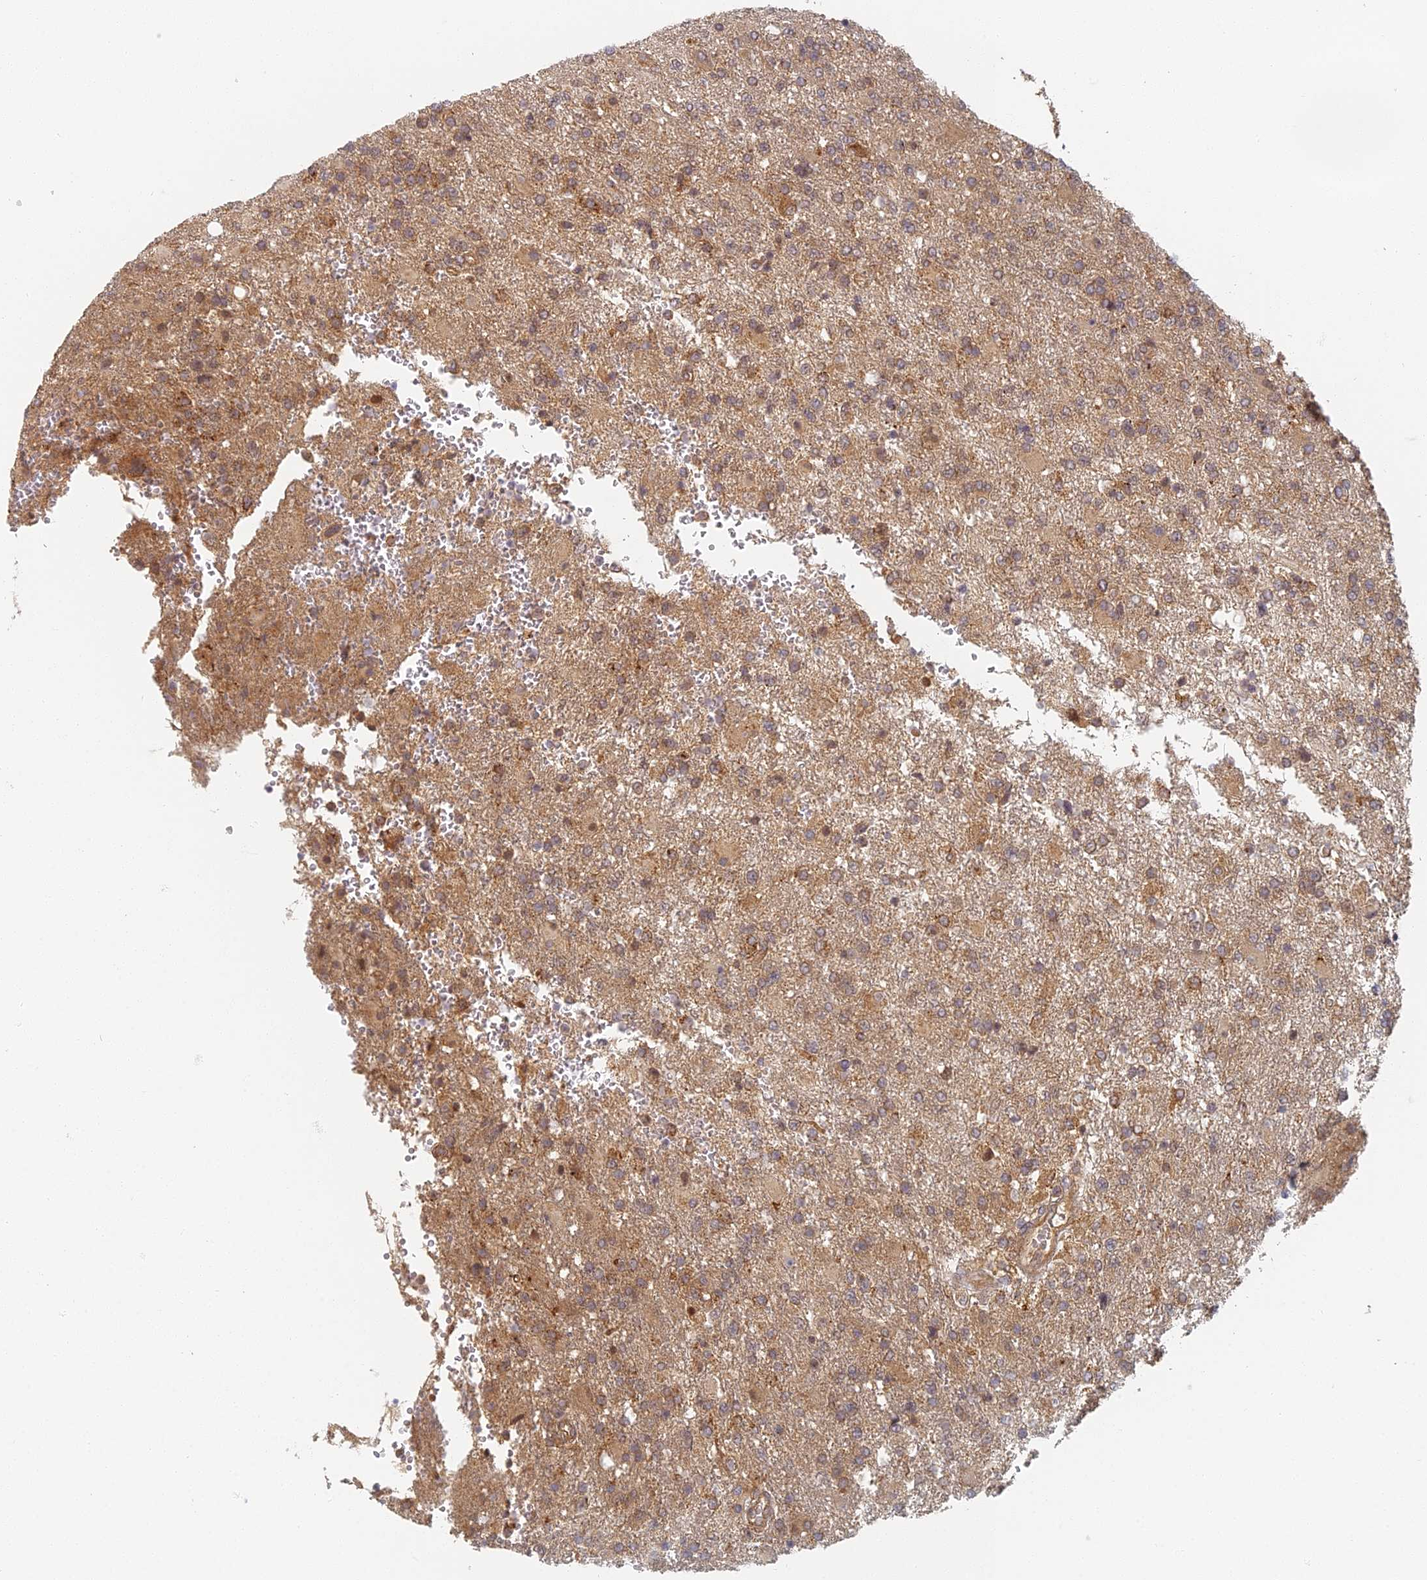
{"staining": {"intensity": "moderate", "quantity": ">75%", "location": "cytoplasmic/membranous"}, "tissue": "glioma", "cell_type": "Tumor cells", "image_type": "cancer", "snomed": [{"axis": "morphology", "description": "Glioma, malignant, High grade"}, {"axis": "topography", "description": "Brain"}], "caption": "Protein staining by immunohistochemistry reveals moderate cytoplasmic/membranous staining in about >75% of tumor cells in malignant glioma (high-grade).", "gene": "INO80D", "patient": {"sex": "male", "age": 56}}